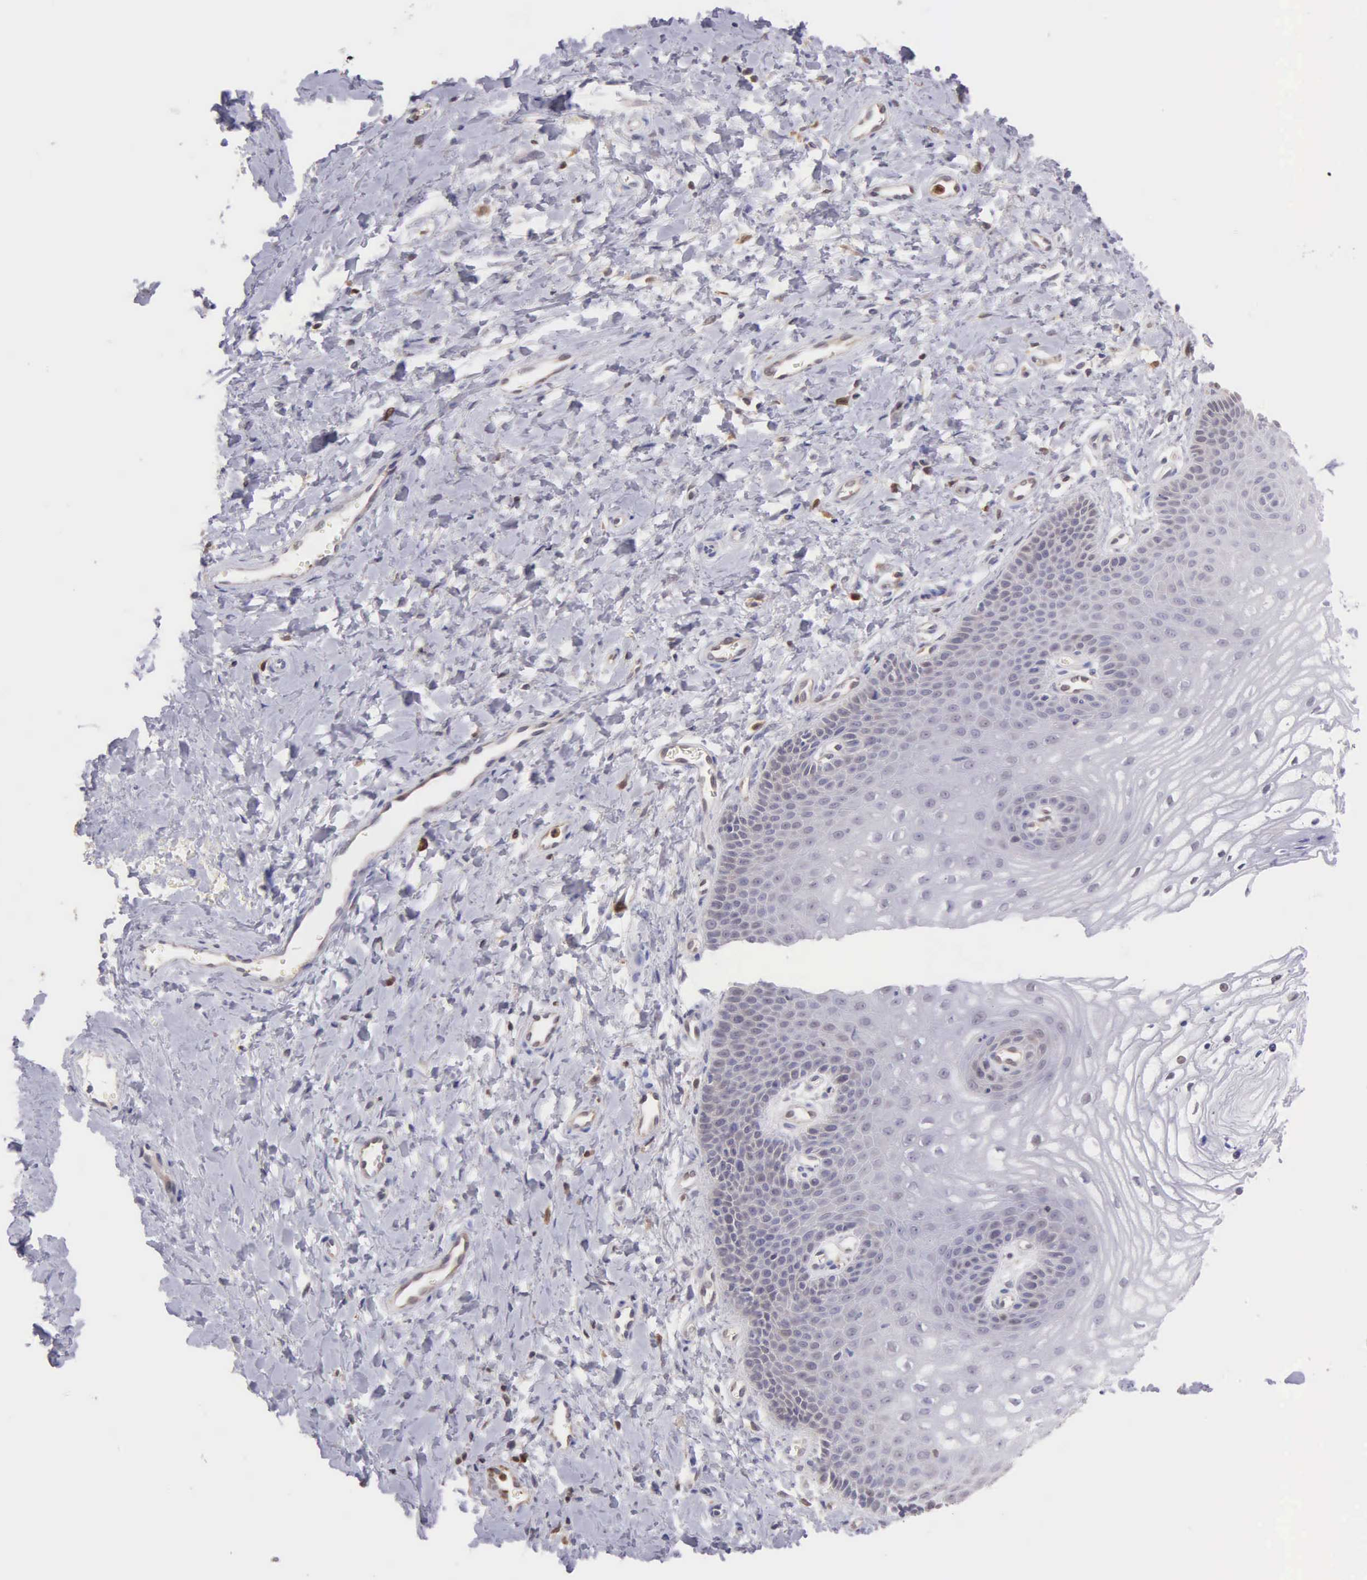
{"staining": {"intensity": "negative", "quantity": "none", "location": "none"}, "tissue": "vagina", "cell_type": "Squamous epithelial cells", "image_type": "normal", "snomed": [{"axis": "morphology", "description": "Normal tissue, NOS"}, {"axis": "topography", "description": "Vagina"}], "caption": "This is a image of immunohistochemistry (IHC) staining of unremarkable vagina, which shows no expression in squamous epithelial cells. (IHC, brightfield microscopy, high magnification).", "gene": "BID", "patient": {"sex": "female", "age": 68}}